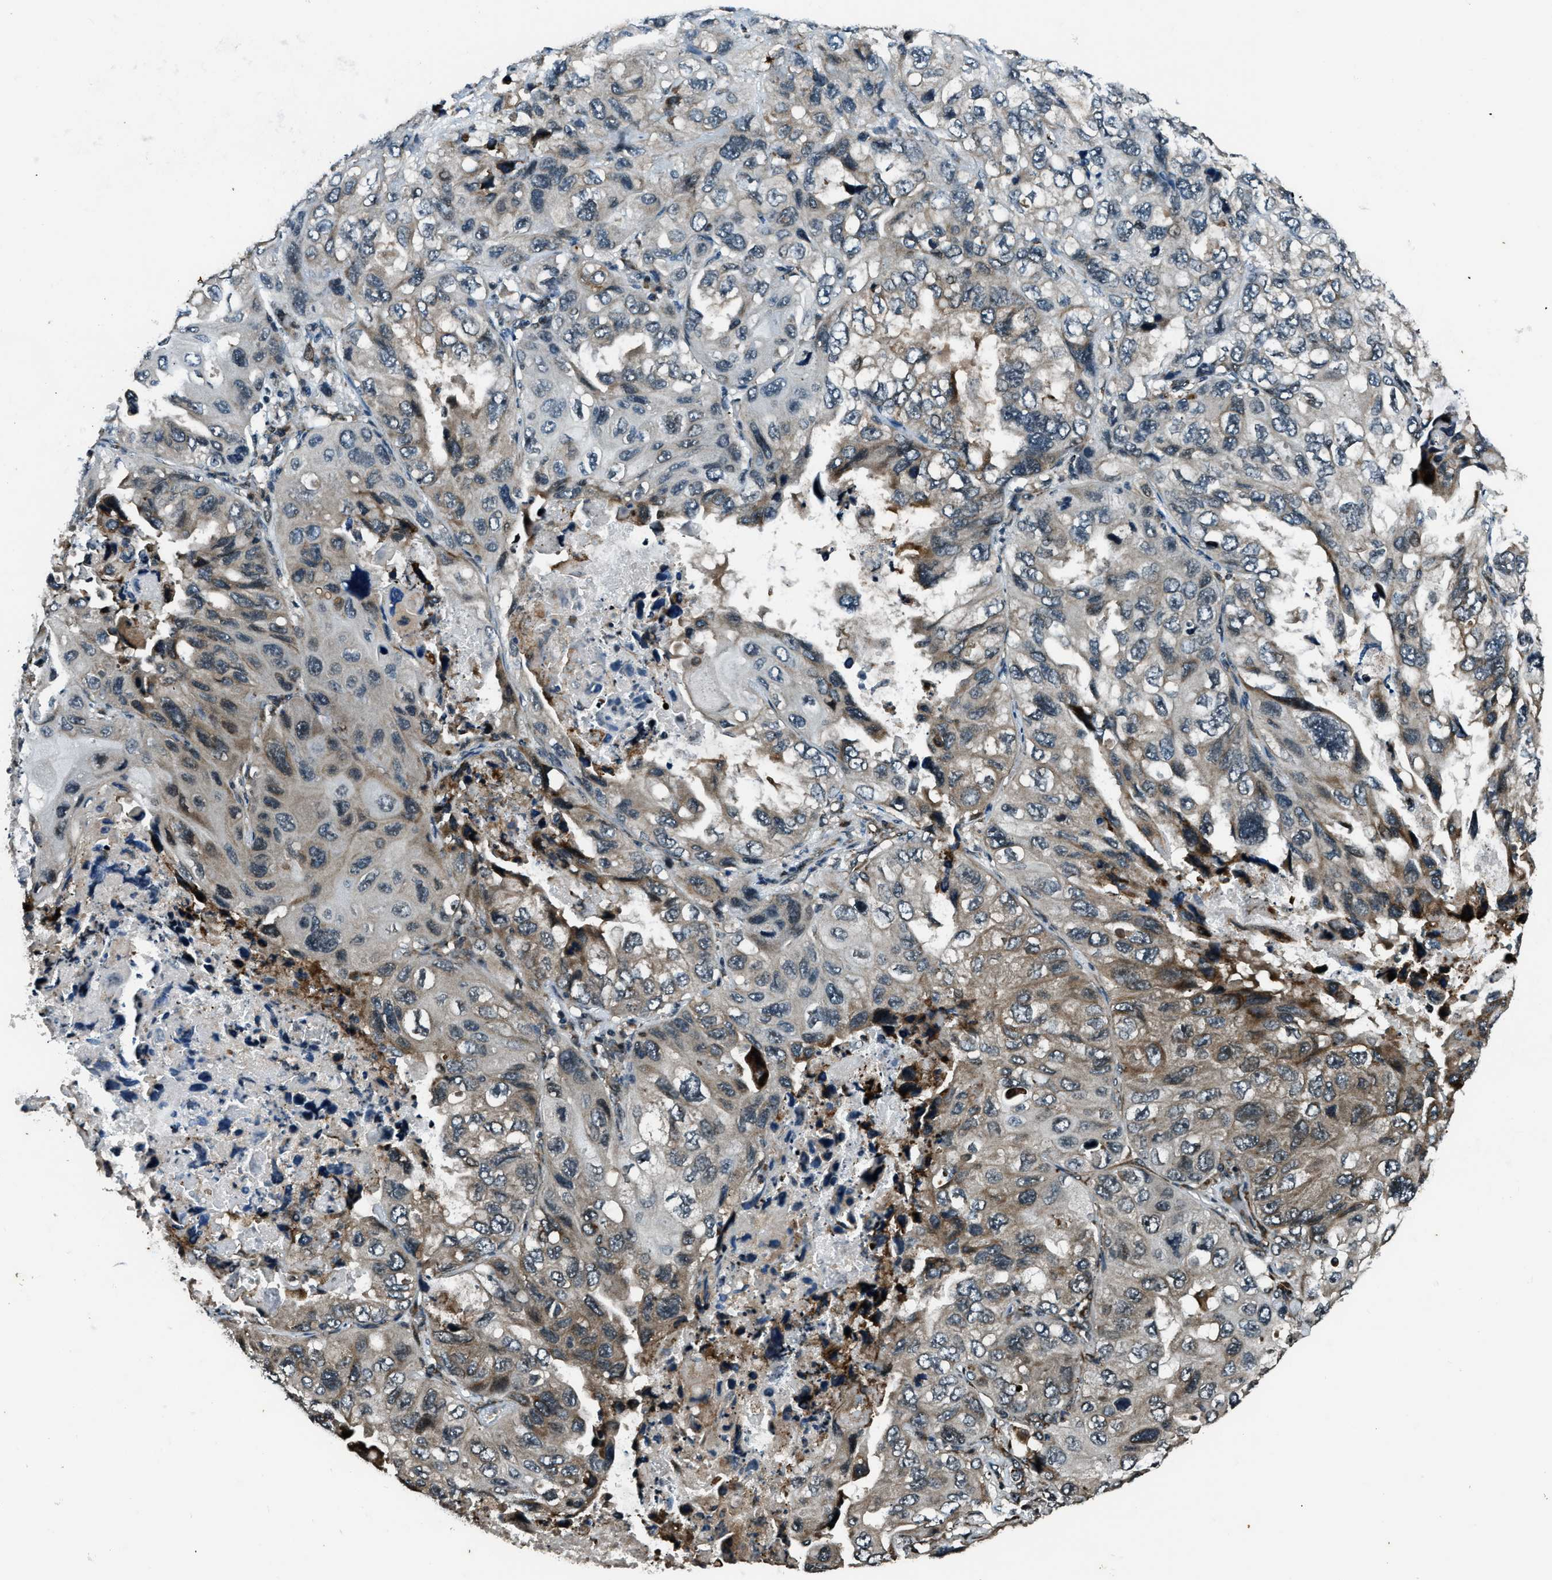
{"staining": {"intensity": "moderate", "quantity": "<25%", "location": "cytoplasmic/membranous"}, "tissue": "lung cancer", "cell_type": "Tumor cells", "image_type": "cancer", "snomed": [{"axis": "morphology", "description": "Squamous cell carcinoma, NOS"}, {"axis": "topography", "description": "Lung"}], "caption": "Brown immunohistochemical staining in human squamous cell carcinoma (lung) shows moderate cytoplasmic/membranous positivity in approximately <25% of tumor cells.", "gene": "ACTL9", "patient": {"sex": "female", "age": 73}}